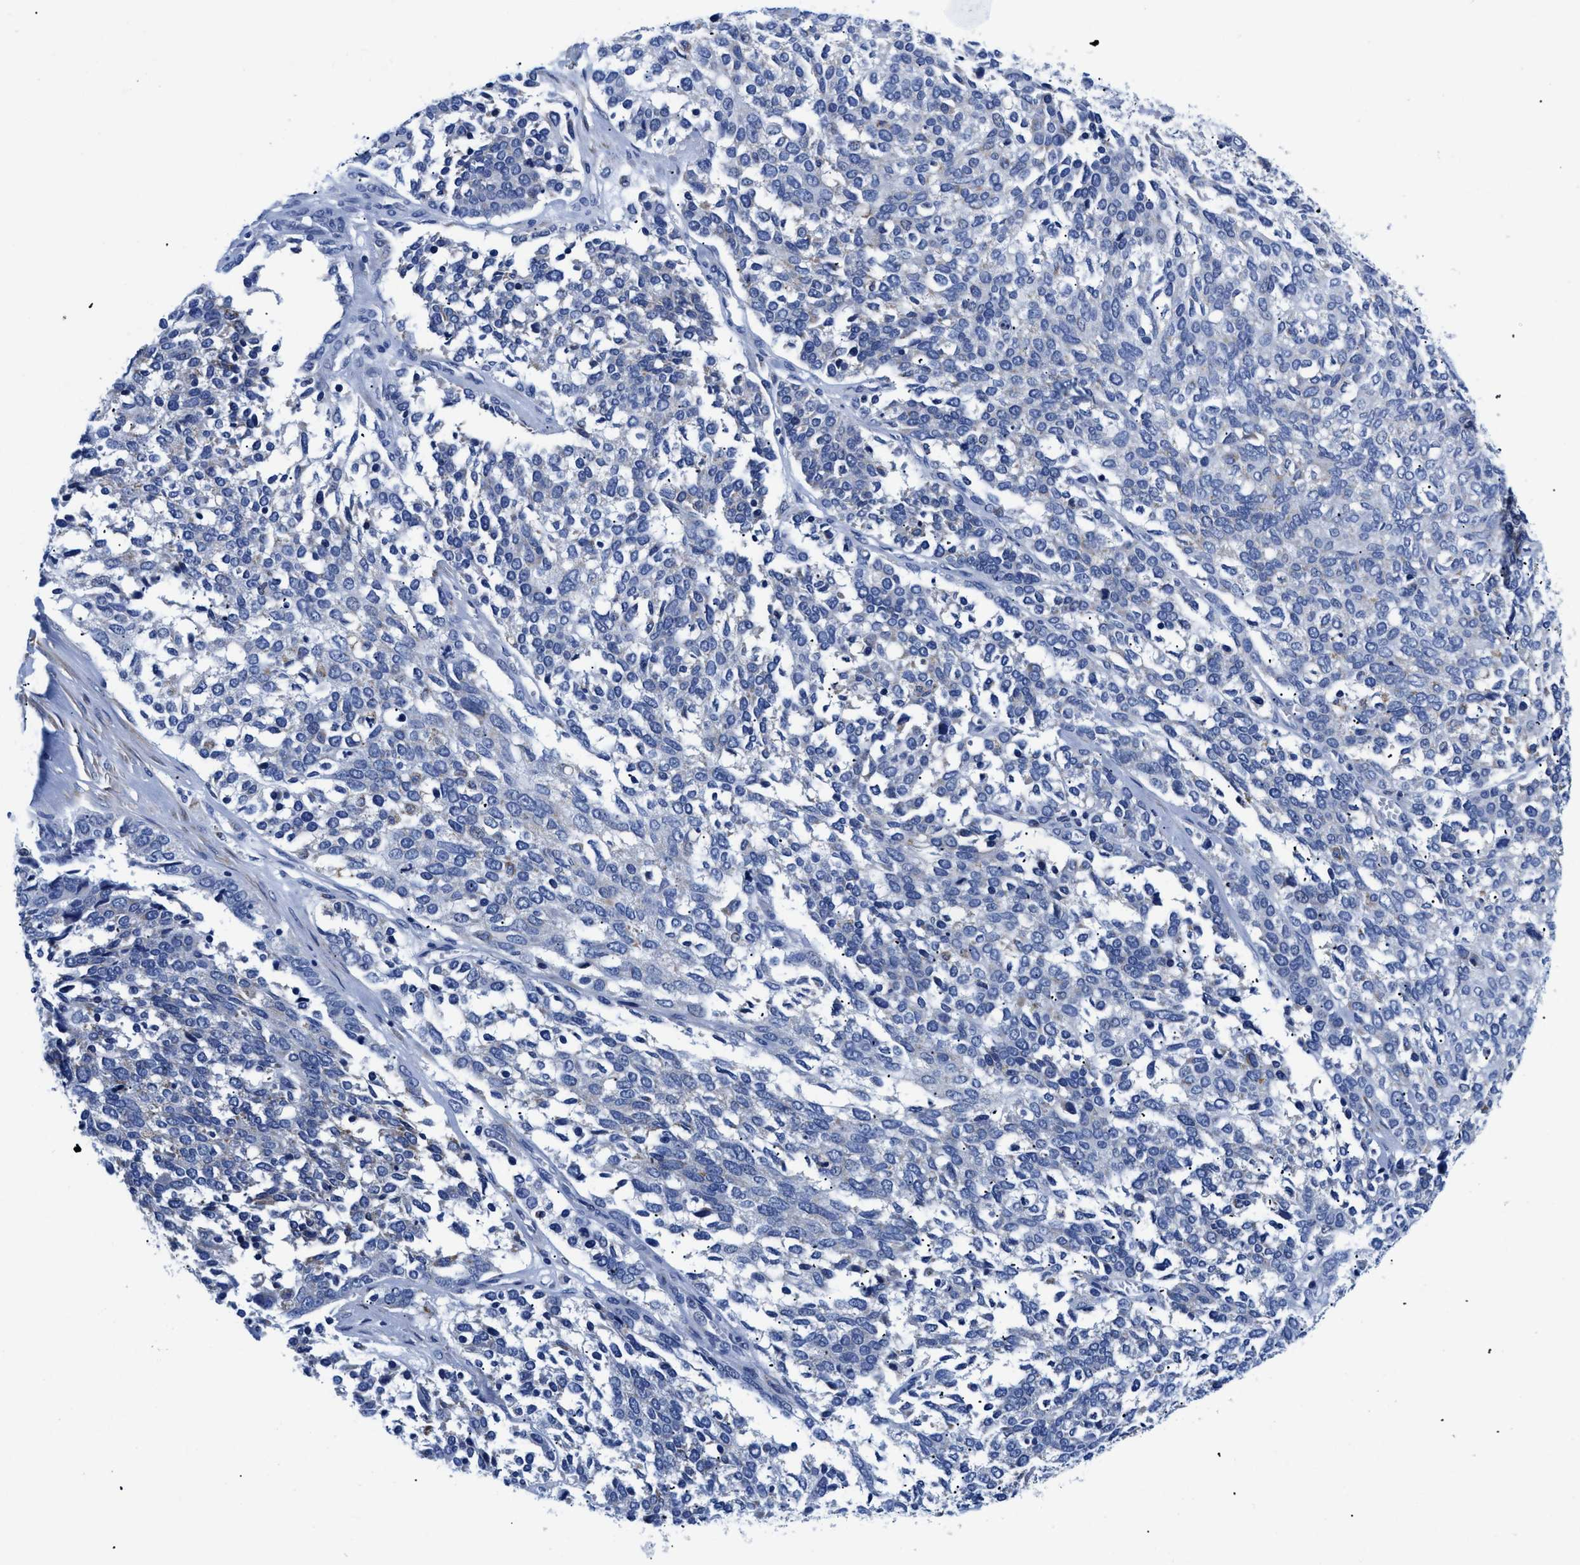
{"staining": {"intensity": "negative", "quantity": "none", "location": "none"}, "tissue": "ovarian cancer", "cell_type": "Tumor cells", "image_type": "cancer", "snomed": [{"axis": "morphology", "description": "Cystadenocarcinoma, serous, NOS"}, {"axis": "topography", "description": "Ovary"}], "caption": "Ovarian serous cystadenocarcinoma stained for a protein using immunohistochemistry (IHC) shows no positivity tumor cells.", "gene": "GPR149", "patient": {"sex": "female", "age": 44}}